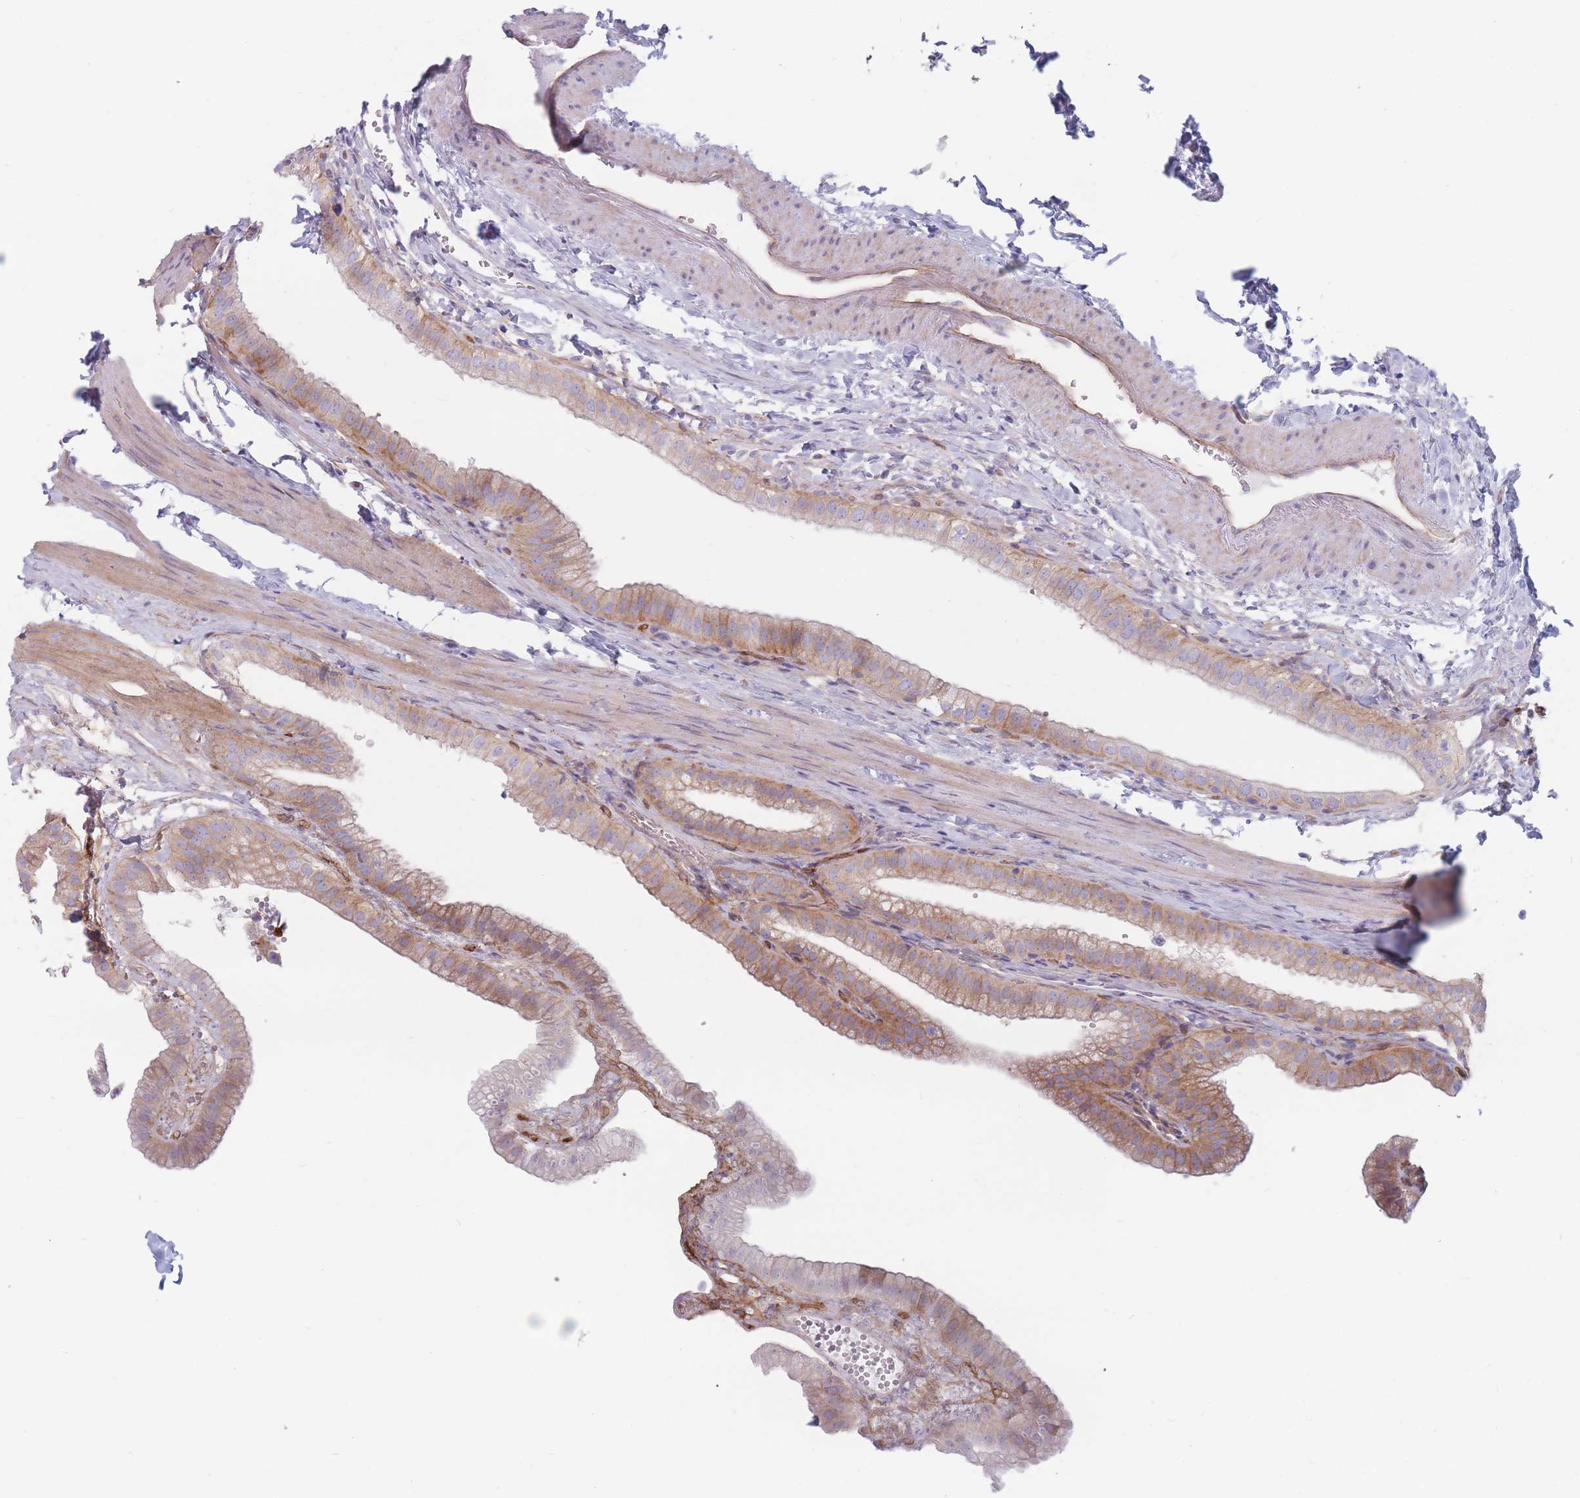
{"staining": {"intensity": "moderate", "quantity": ">75%", "location": "cytoplasmic/membranous"}, "tissue": "gallbladder", "cell_type": "Glandular cells", "image_type": "normal", "snomed": [{"axis": "morphology", "description": "Normal tissue, NOS"}, {"axis": "topography", "description": "Gallbladder"}], "caption": "Immunohistochemical staining of normal human gallbladder demonstrates >75% levels of moderate cytoplasmic/membranous protein expression in approximately >75% of glandular cells.", "gene": "PLPP1", "patient": {"sex": "female", "age": 61}}